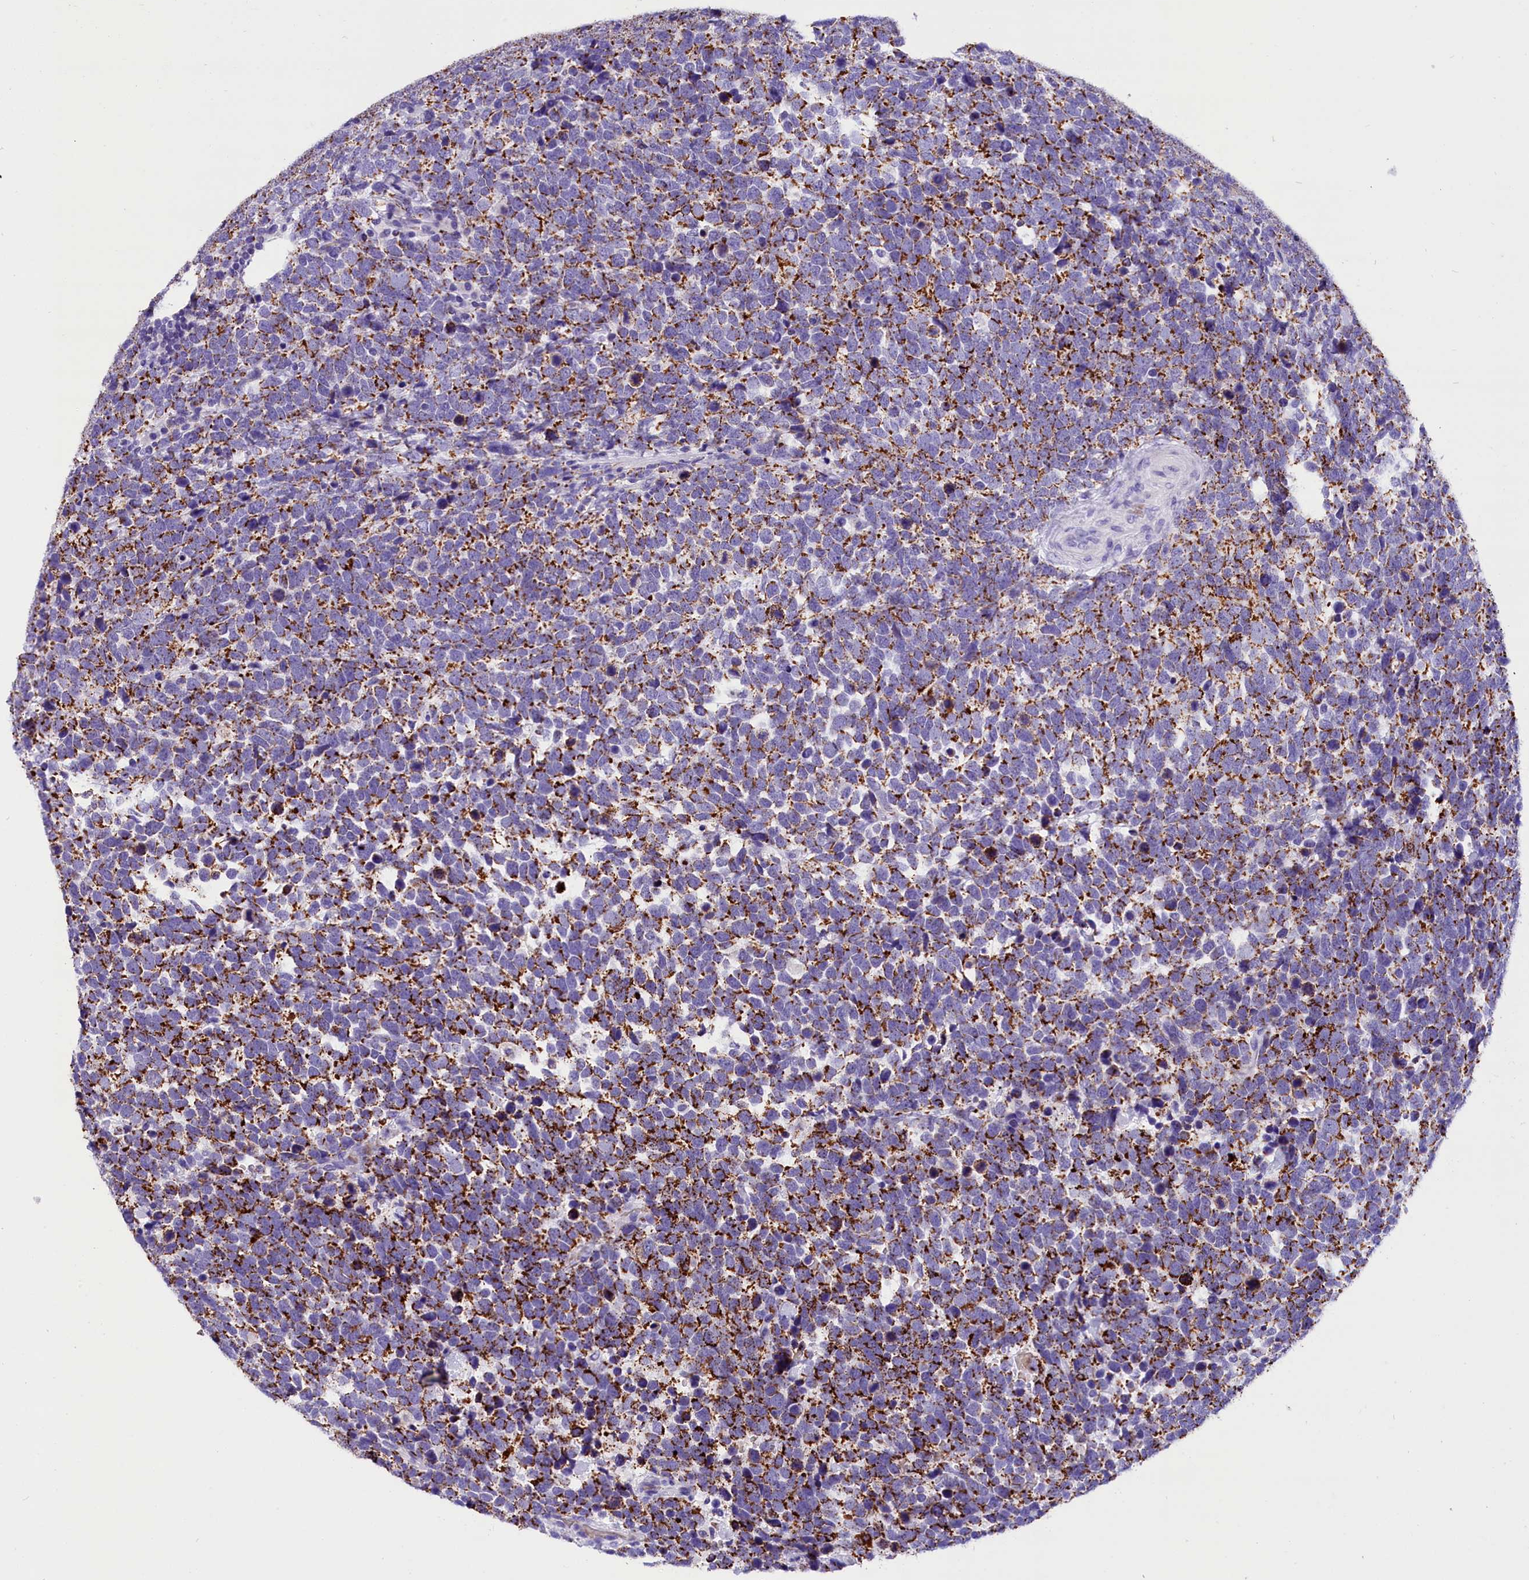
{"staining": {"intensity": "strong", "quantity": "25%-75%", "location": "cytoplasmic/membranous"}, "tissue": "urothelial cancer", "cell_type": "Tumor cells", "image_type": "cancer", "snomed": [{"axis": "morphology", "description": "Urothelial carcinoma, High grade"}, {"axis": "topography", "description": "Urinary bladder"}], "caption": "Urothelial cancer stained with a protein marker shows strong staining in tumor cells.", "gene": "ABAT", "patient": {"sex": "female", "age": 82}}